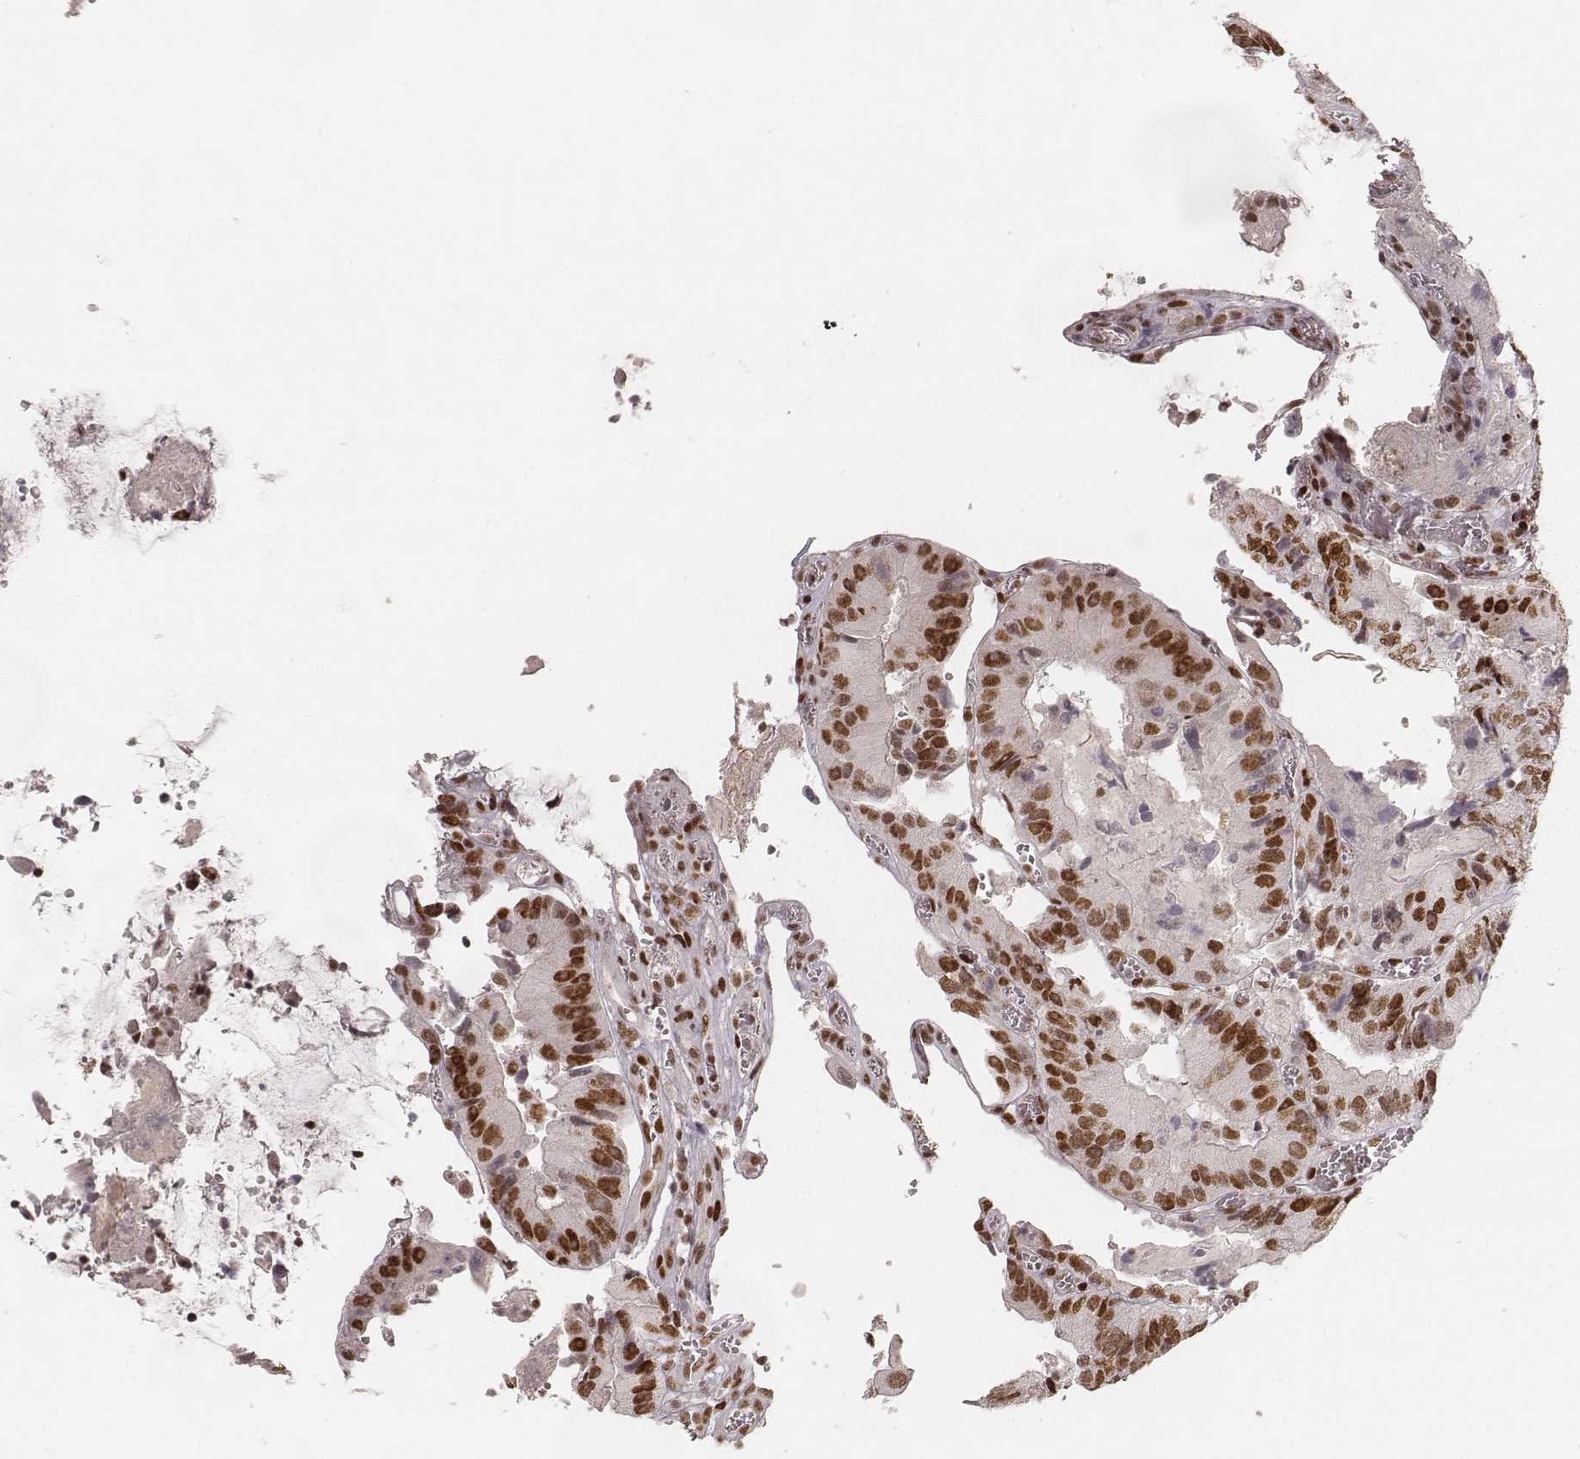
{"staining": {"intensity": "strong", "quantity": ">75%", "location": "nuclear"}, "tissue": "colorectal cancer", "cell_type": "Tumor cells", "image_type": "cancer", "snomed": [{"axis": "morphology", "description": "Adenocarcinoma, NOS"}, {"axis": "topography", "description": "Colon"}], "caption": "Human colorectal cancer stained with a protein marker reveals strong staining in tumor cells.", "gene": "HNRNPC", "patient": {"sex": "female", "age": 86}}